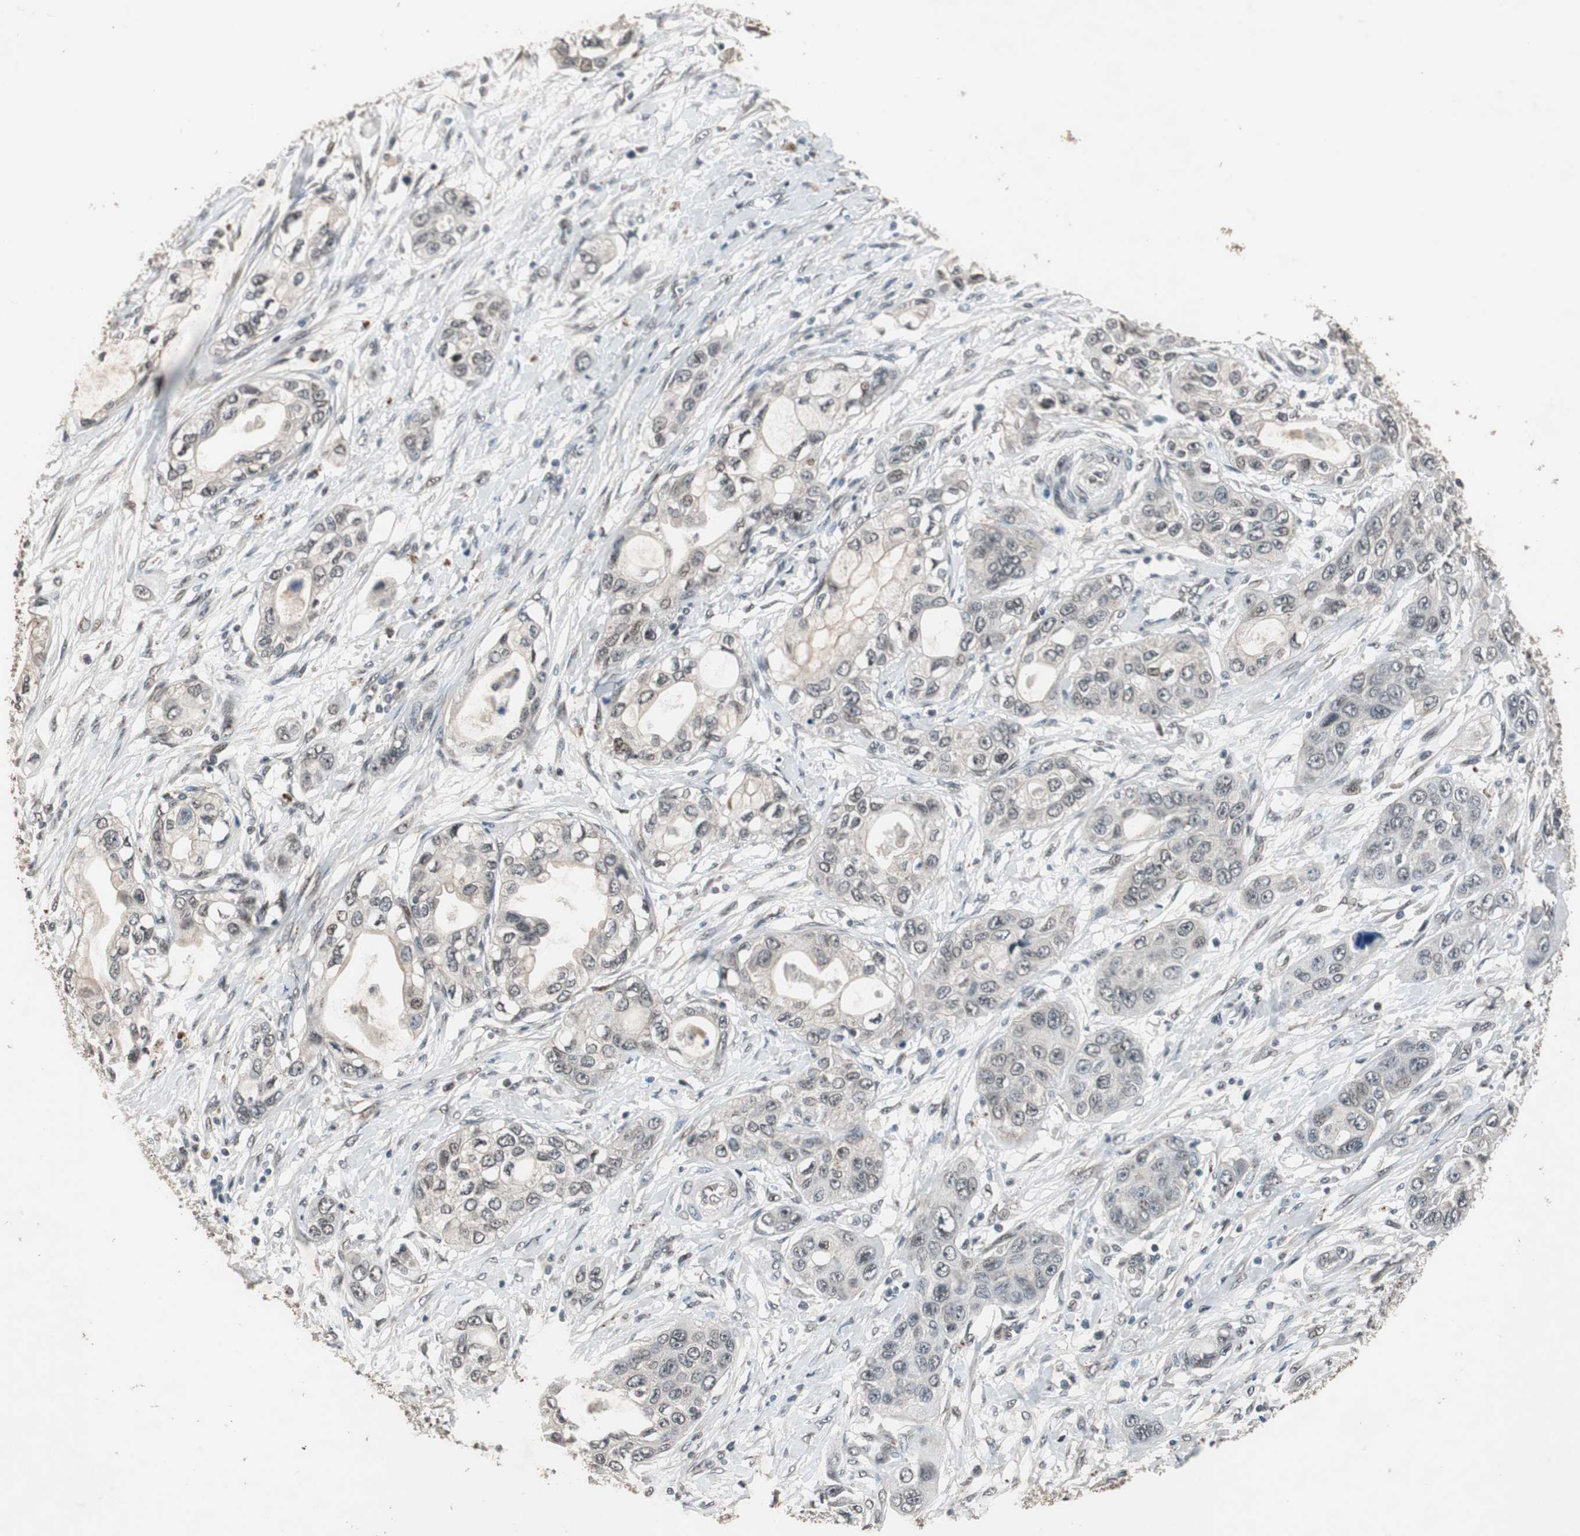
{"staining": {"intensity": "negative", "quantity": "none", "location": "none"}, "tissue": "pancreatic cancer", "cell_type": "Tumor cells", "image_type": "cancer", "snomed": [{"axis": "morphology", "description": "Adenocarcinoma, NOS"}, {"axis": "topography", "description": "Pancreas"}], "caption": "There is no significant expression in tumor cells of pancreatic cancer (adenocarcinoma).", "gene": "BOLA1", "patient": {"sex": "female", "age": 70}}